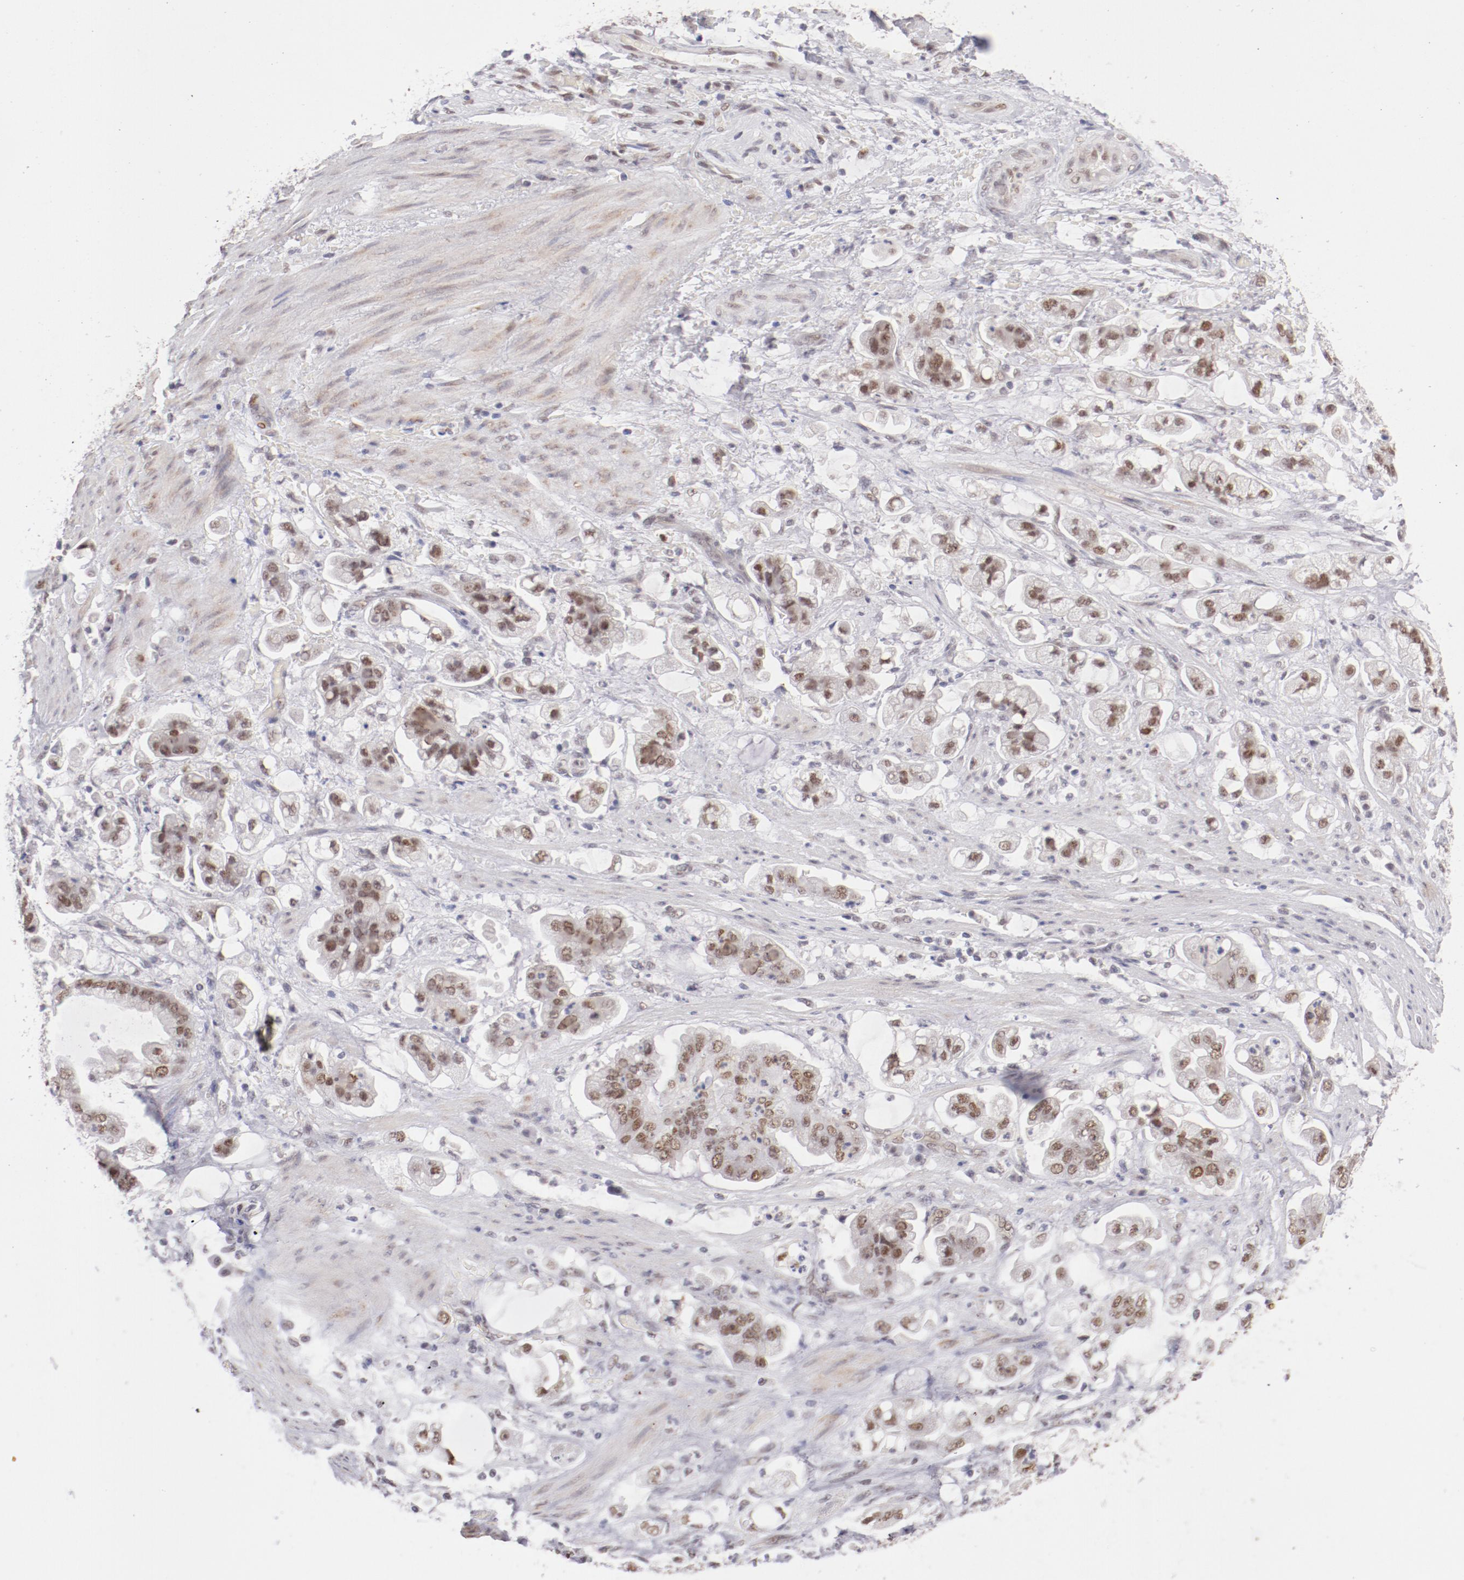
{"staining": {"intensity": "moderate", "quantity": ">75%", "location": "nuclear"}, "tissue": "stomach cancer", "cell_type": "Tumor cells", "image_type": "cancer", "snomed": [{"axis": "morphology", "description": "Adenocarcinoma, NOS"}, {"axis": "topography", "description": "Stomach"}], "caption": "Protein analysis of stomach cancer (adenocarcinoma) tissue demonstrates moderate nuclear expression in approximately >75% of tumor cells.", "gene": "TFAP4", "patient": {"sex": "male", "age": 62}}